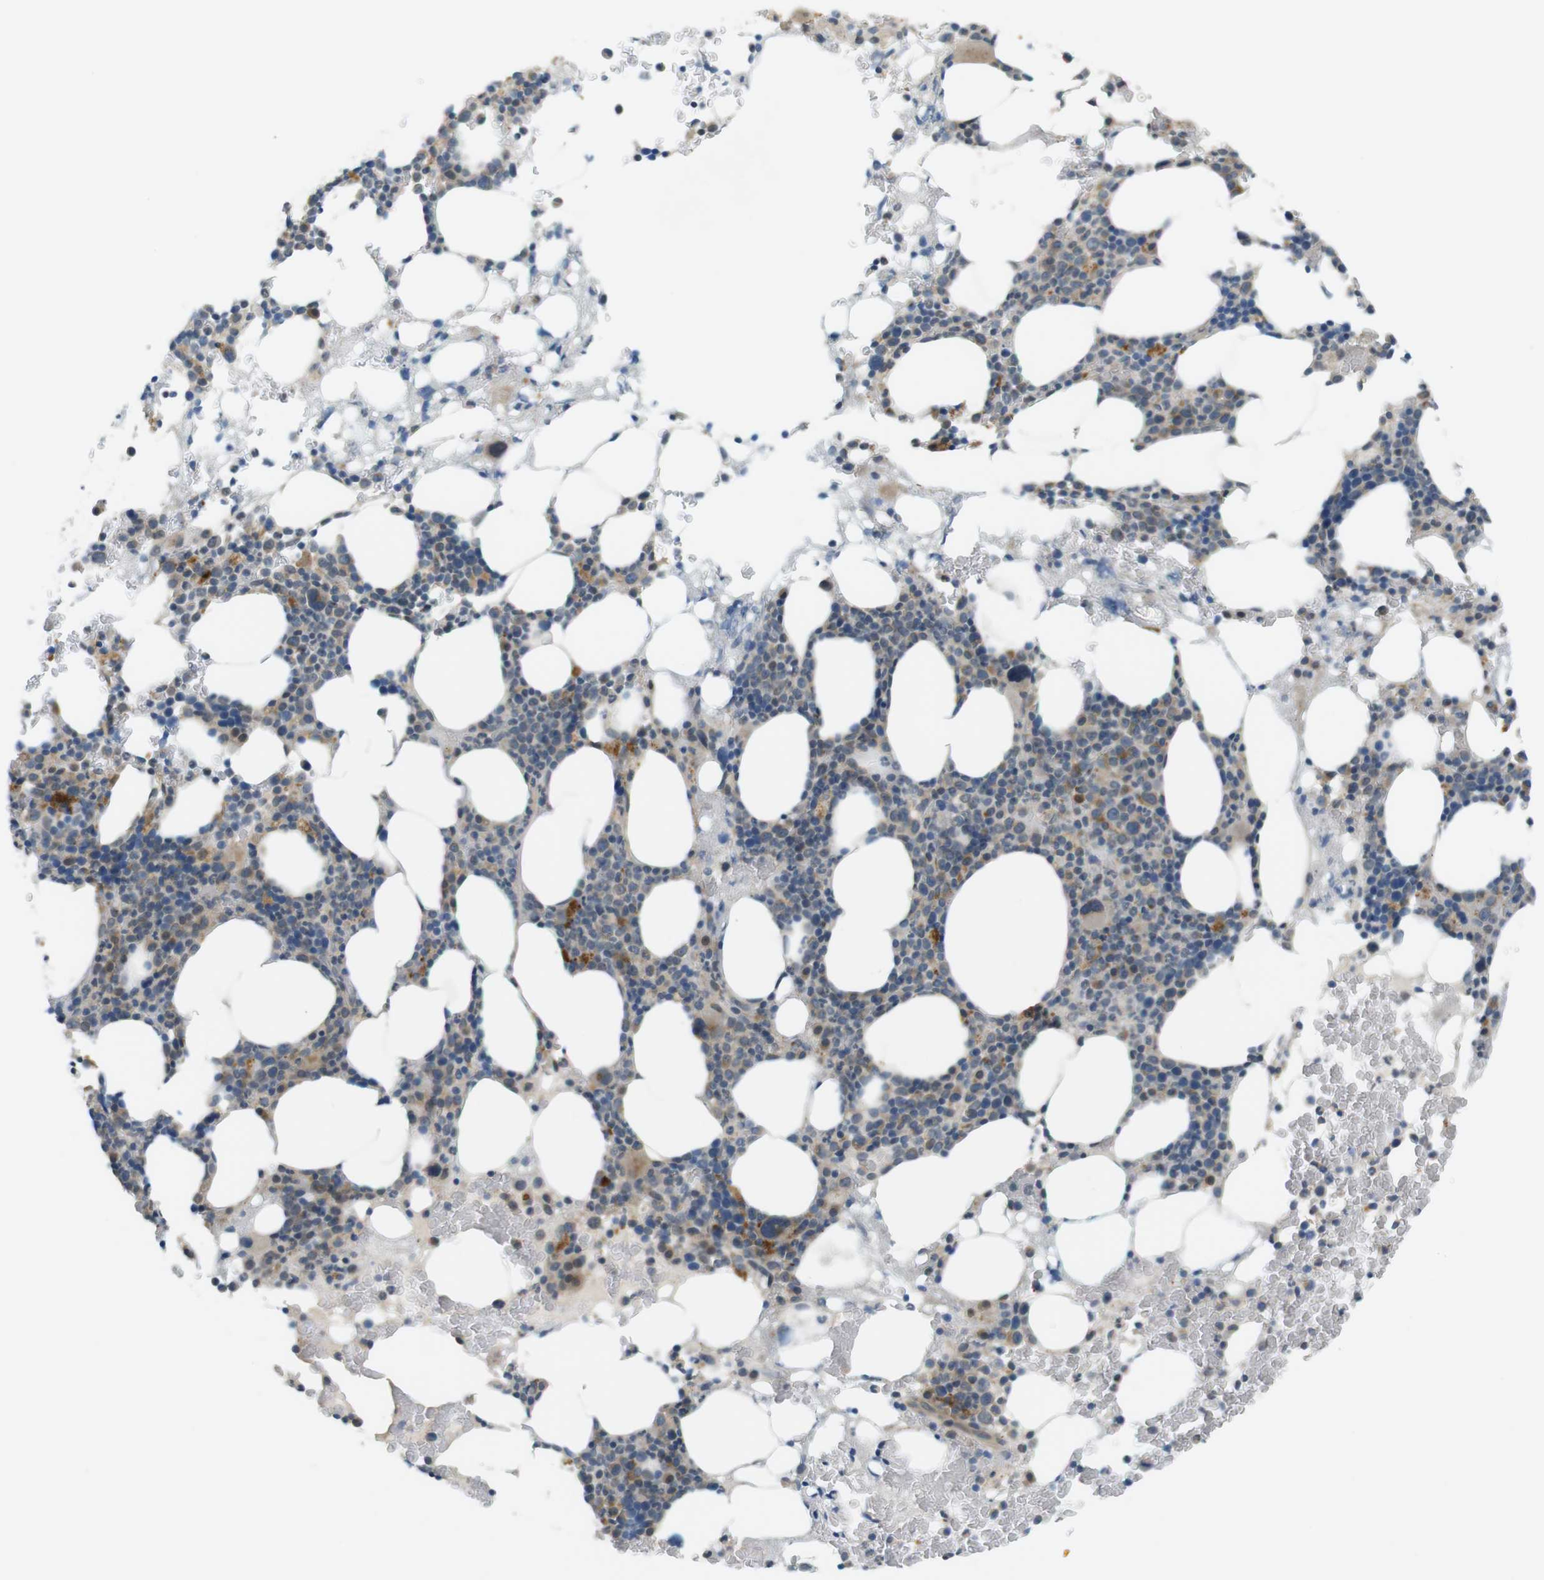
{"staining": {"intensity": "moderate", "quantity": ">75%", "location": "cytoplasmic/membranous"}, "tissue": "bone marrow", "cell_type": "Hematopoietic cells", "image_type": "normal", "snomed": [{"axis": "morphology", "description": "Normal tissue, NOS"}, {"axis": "morphology", "description": "Inflammation, NOS"}, {"axis": "topography", "description": "Bone marrow"}], "caption": "Moderate cytoplasmic/membranous expression for a protein is identified in approximately >75% of hematopoietic cells of normal bone marrow using immunohistochemistry (IHC).", "gene": "UGT8", "patient": {"sex": "female", "age": 84}}